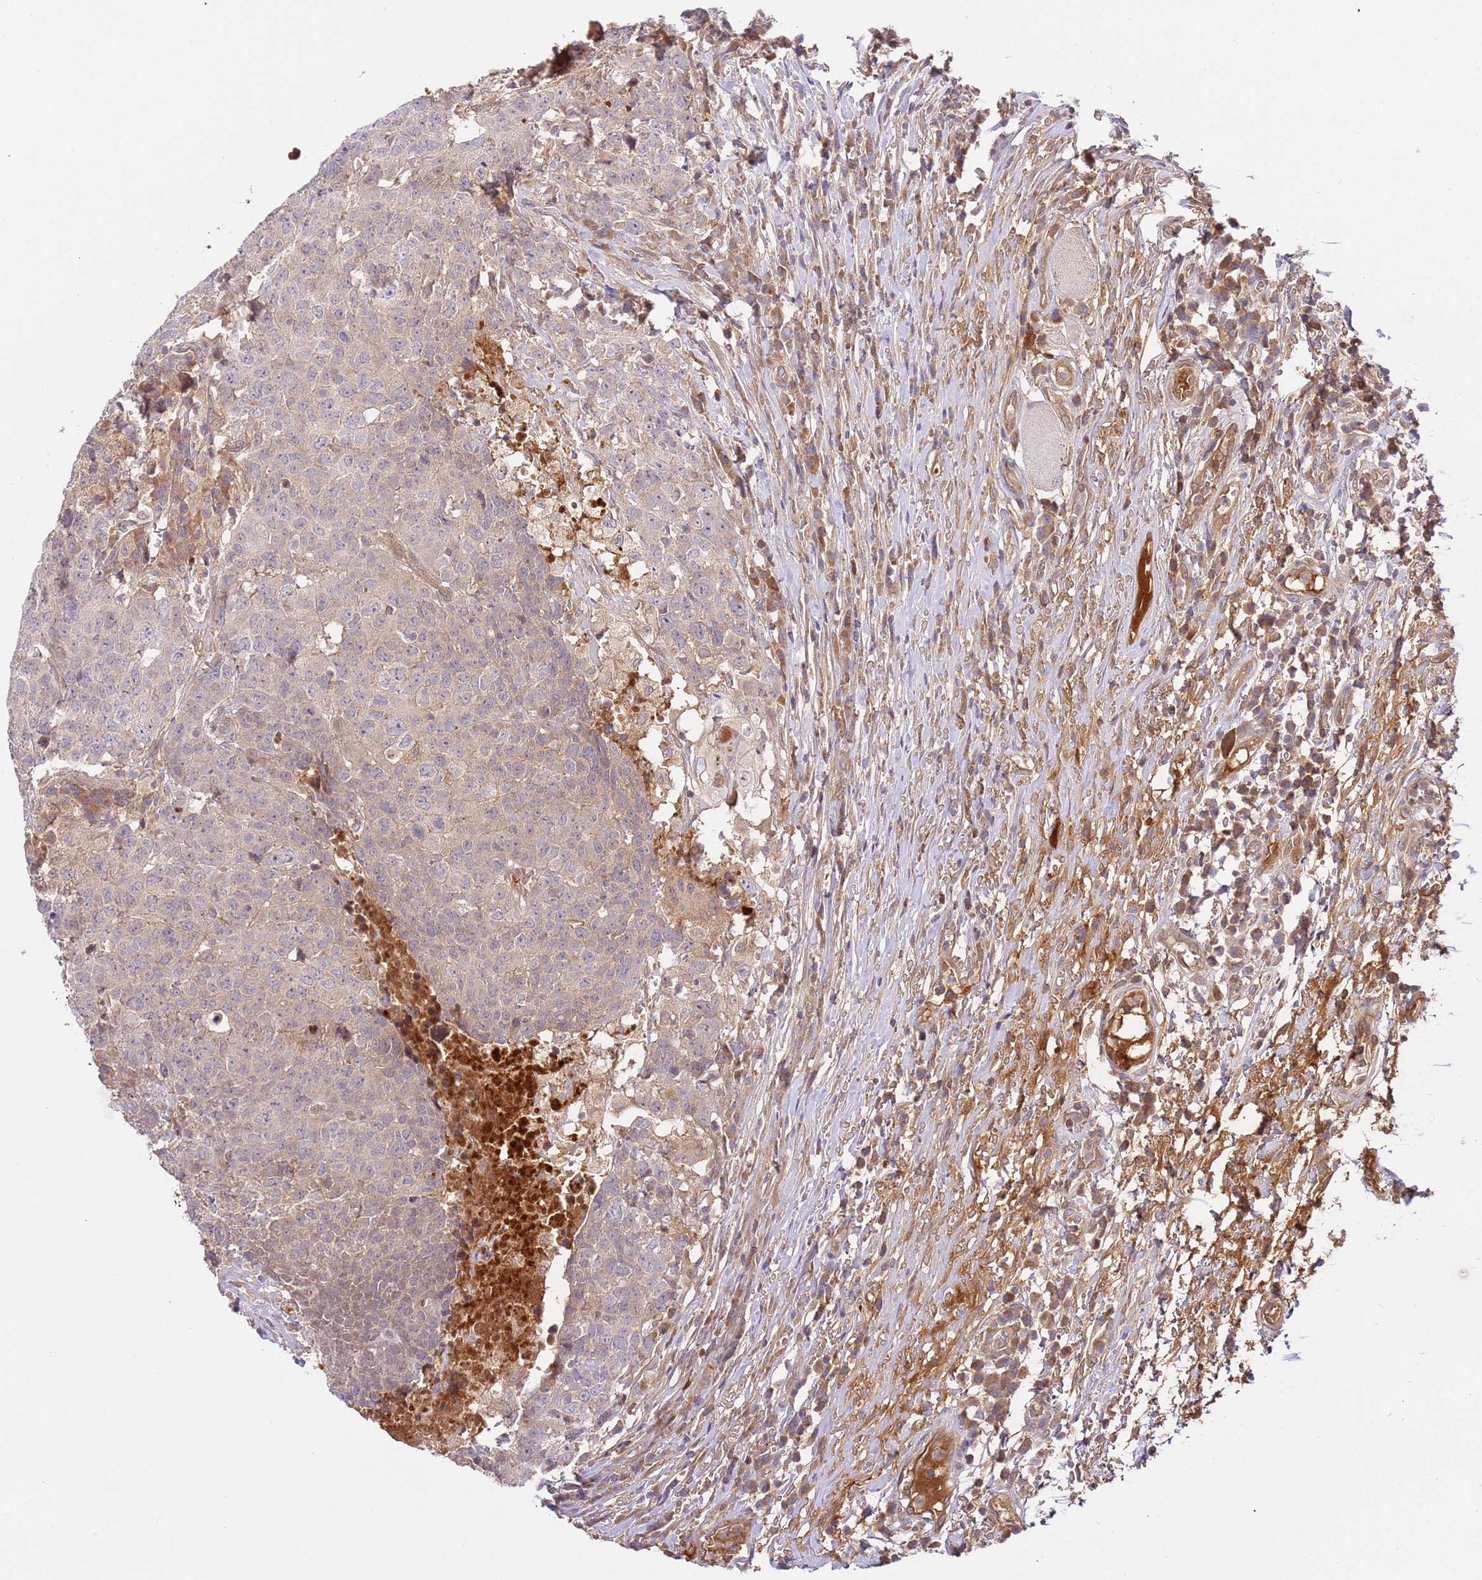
{"staining": {"intensity": "weak", "quantity": "<25%", "location": "cytoplasmic/membranous"}, "tissue": "head and neck cancer", "cell_type": "Tumor cells", "image_type": "cancer", "snomed": [{"axis": "morphology", "description": "Normal tissue, NOS"}, {"axis": "morphology", "description": "Squamous cell carcinoma, NOS"}, {"axis": "topography", "description": "Skeletal muscle"}, {"axis": "topography", "description": "Vascular tissue"}, {"axis": "topography", "description": "Peripheral nerve tissue"}, {"axis": "topography", "description": "Head-Neck"}], "caption": "Tumor cells show no significant expression in squamous cell carcinoma (head and neck). The staining is performed using DAB brown chromogen with nuclei counter-stained in using hematoxylin.", "gene": "C8G", "patient": {"sex": "male", "age": 66}}